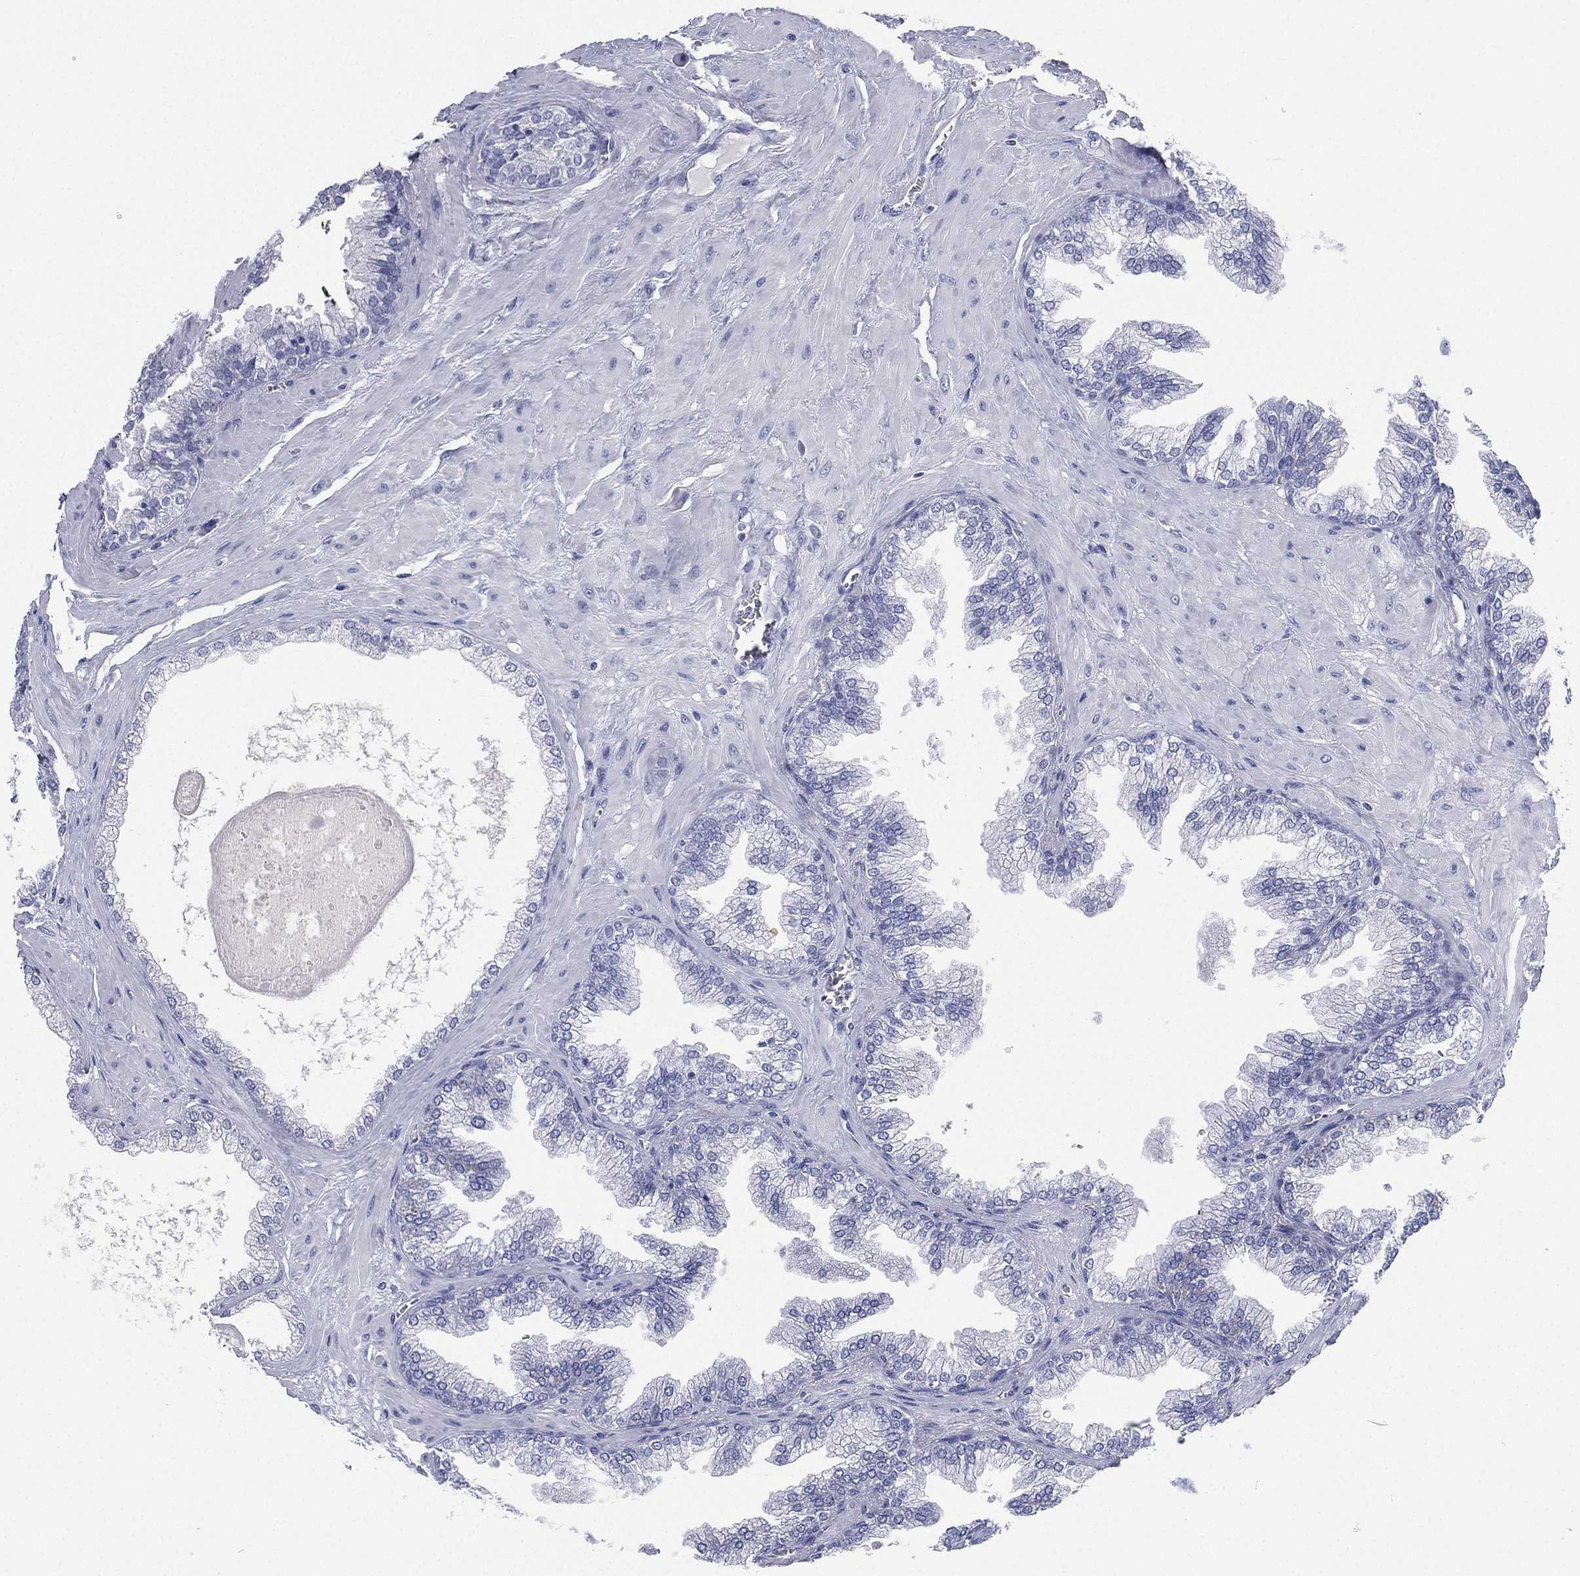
{"staining": {"intensity": "negative", "quantity": "none", "location": "none"}, "tissue": "prostate cancer", "cell_type": "Tumor cells", "image_type": "cancer", "snomed": [{"axis": "morphology", "description": "Adenocarcinoma, Low grade"}, {"axis": "topography", "description": "Prostate"}], "caption": "This is a image of IHC staining of prostate cancer (adenocarcinoma (low-grade)), which shows no positivity in tumor cells.", "gene": "CD22", "patient": {"sex": "male", "age": 72}}